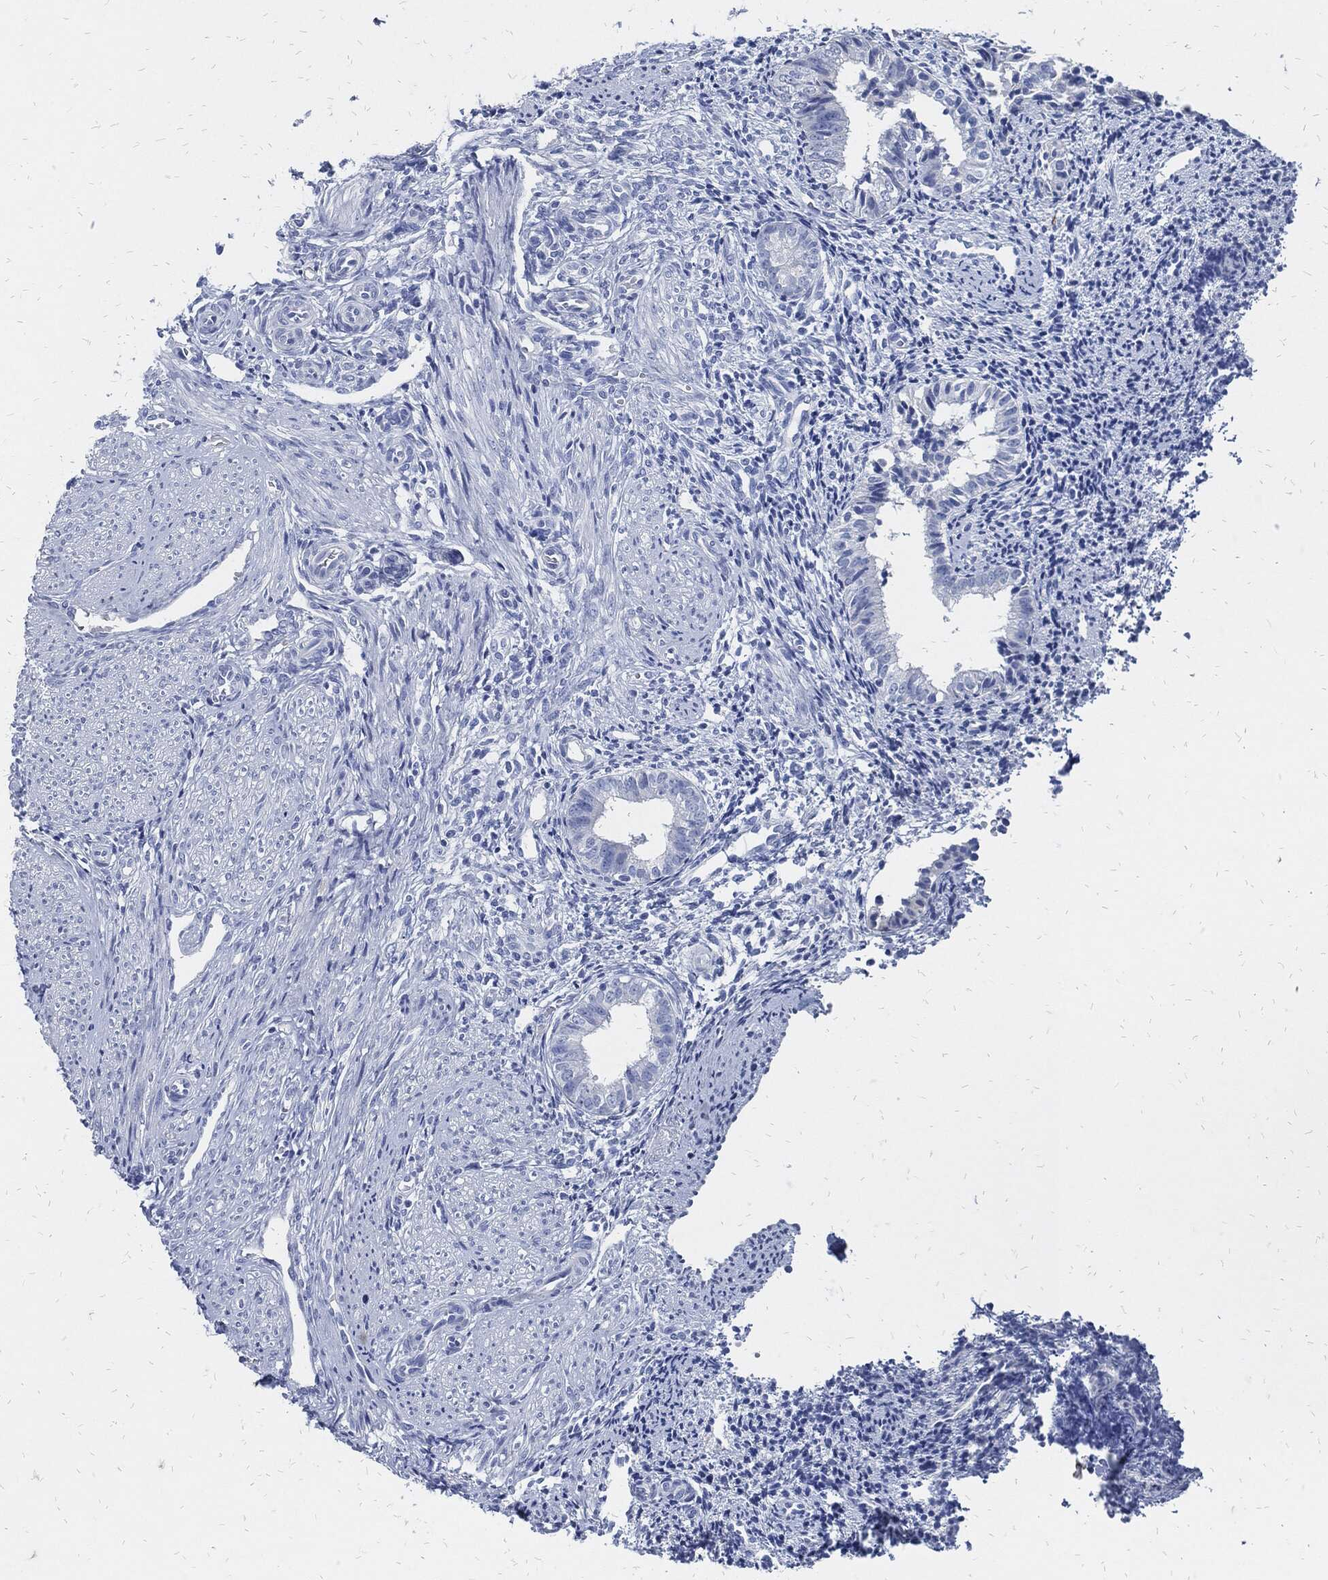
{"staining": {"intensity": "negative", "quantity": "none", "location": "none"}, "tissue": "endometrium", "cell_type": "Cells in endometrial stroma", "image_type": "normal", "snomed": [{"axis": "morphology", "description": "Normal tissue, NOS"}, {"axis": "topography", "description": "Endometrium"}], "caption": "Image shows no significant protein positivity in cells in endometrial stroma of normal endometrium. The staining was performed using DAB to visualize the protein expression in brown, while the nuclei were stained in blue with hematoxylin (Magnification: 20x).", "gene": "FABP4", "patient": {"sex": "female", "age": 47}}